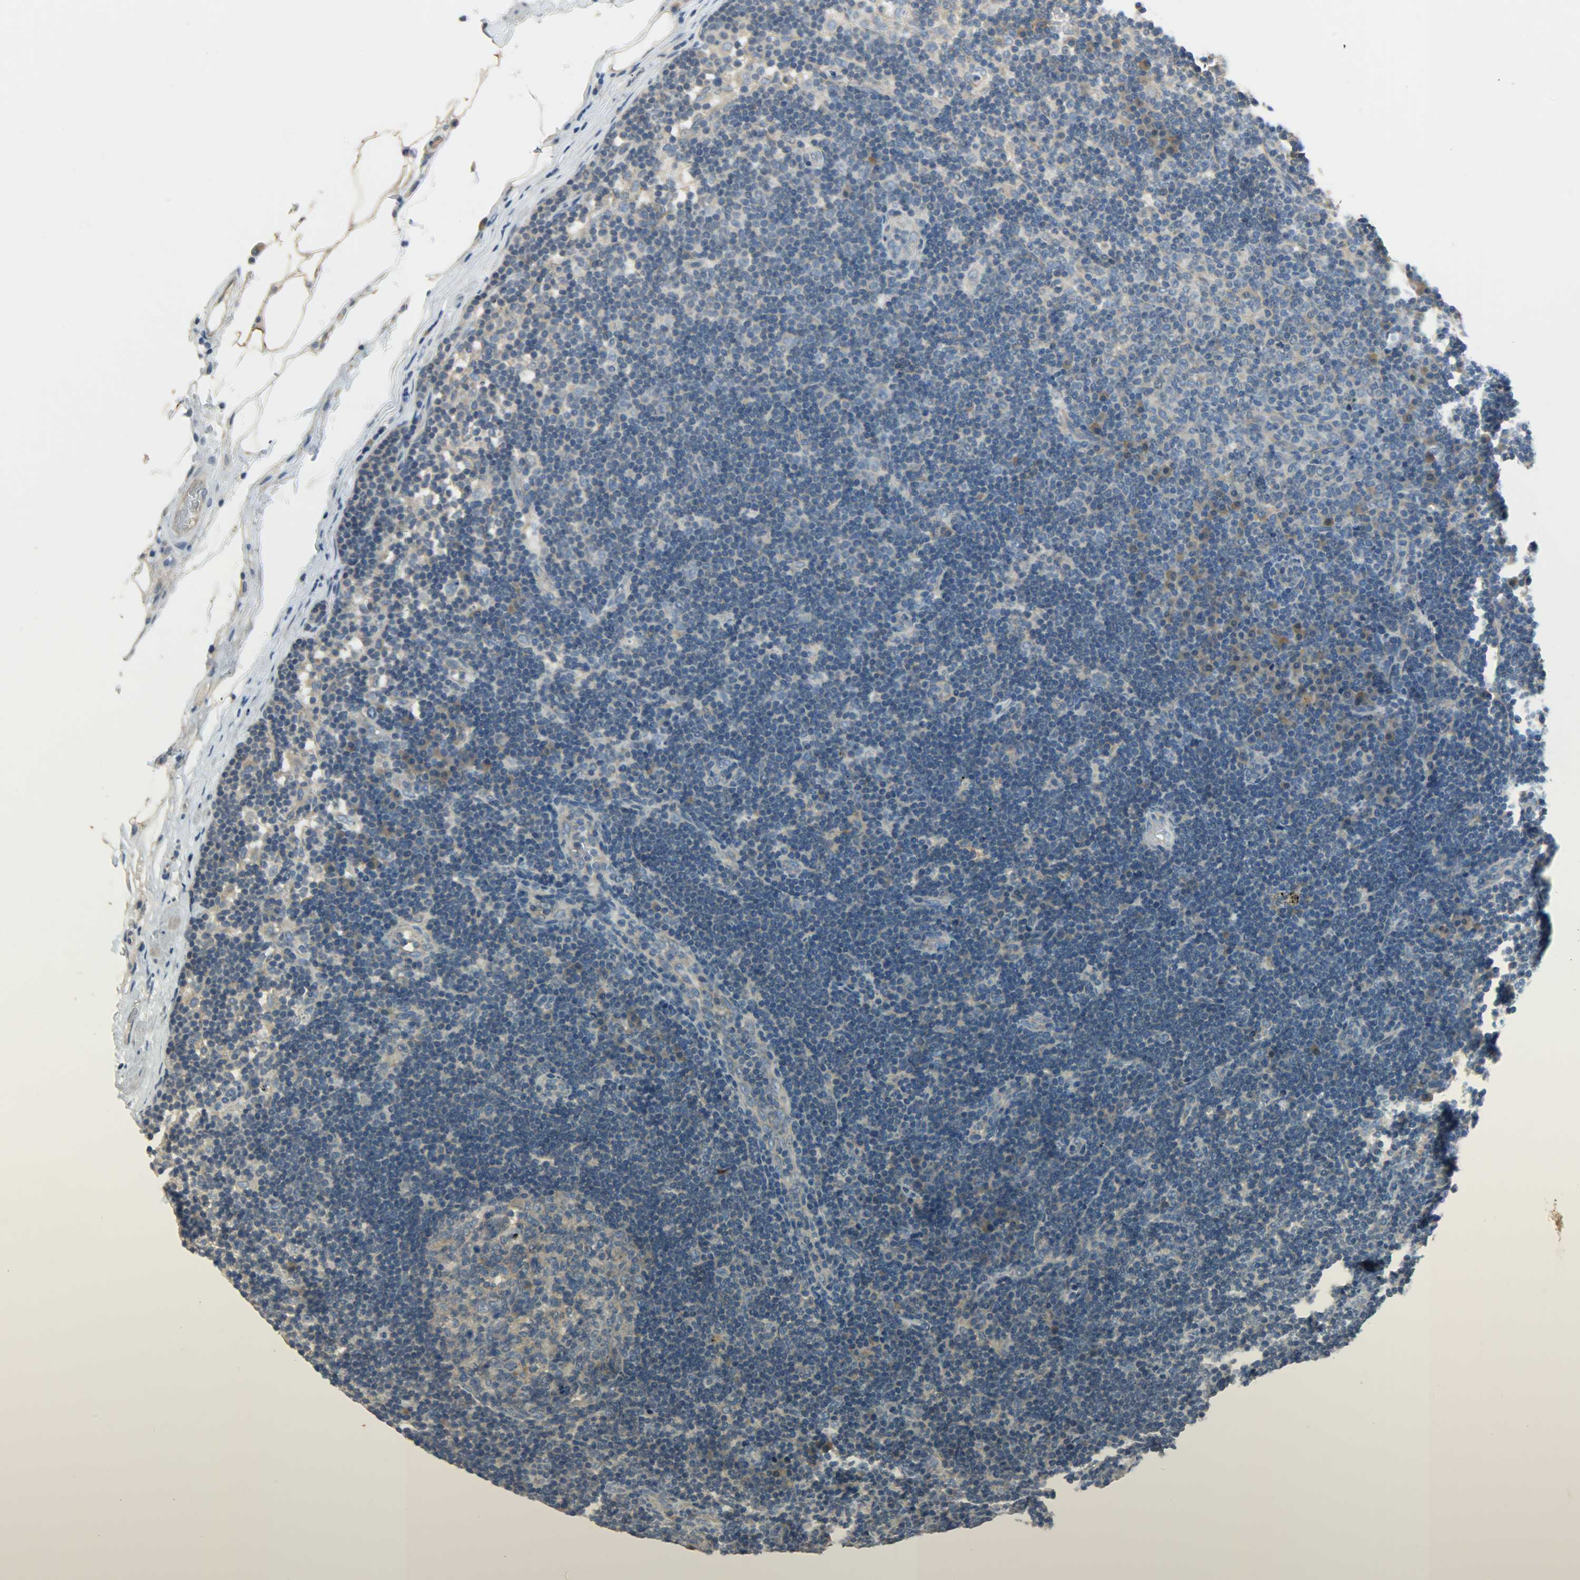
{"staining": {"intensity": "weak", "quantity": "25%-75%", "location": "cytoplasmic/membranous"}, "tissue": "lymph node", "cell_type": "Germinal center cells", "image_type": "normal", "snomed": [{"axis": "morphology", "description": "Normal tissue, NOS"}, {"axis": "morphology", "description": "Squamous cell carcinoma, metastatic, NOS"}, {"axis": "topography", "description": "Lymph node"}], "caption": "Immunohistochemical staining of unremarkable human lymph node exhibits low levels of weak cytoplasmic/membranous expression in about 25%-75% of germinal center cells.", "gene": "DSG2", "patient": {"sex": "female", "age": 53}}